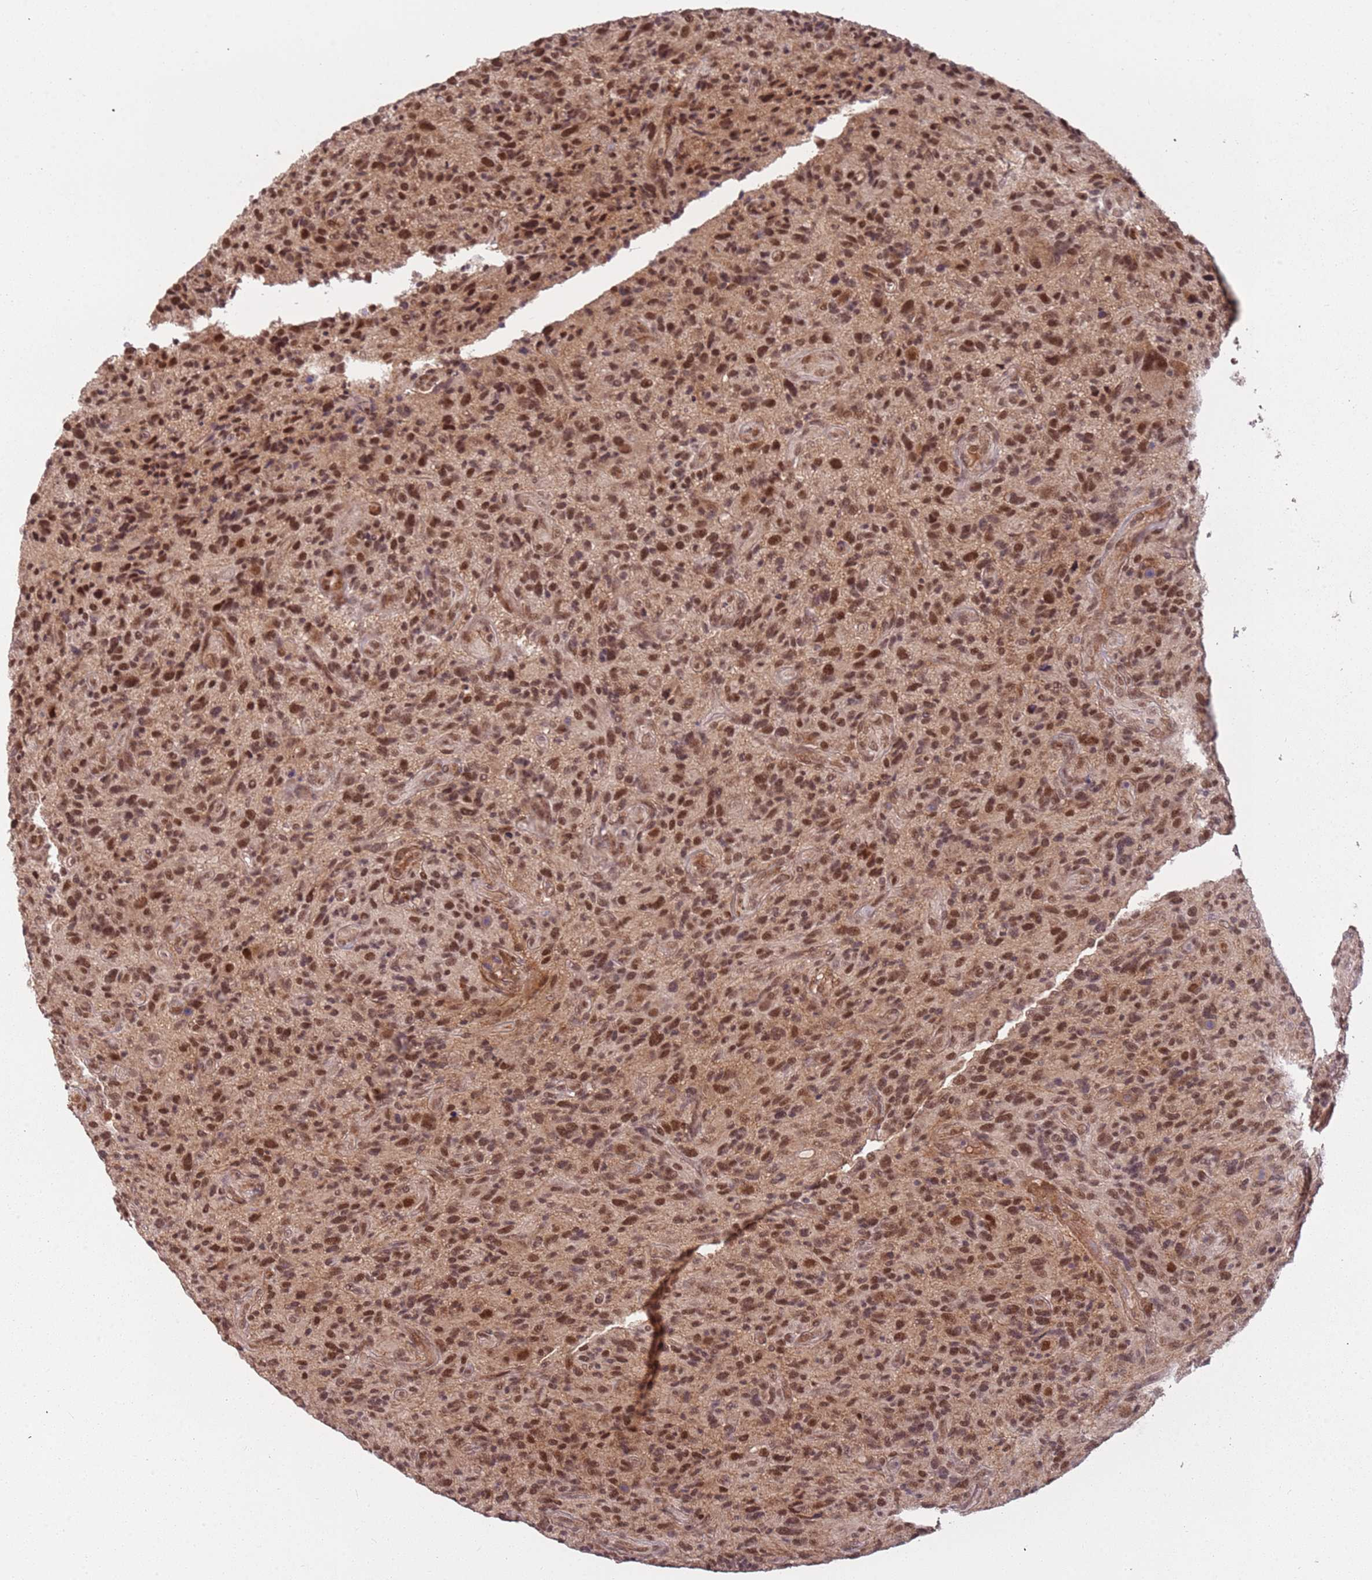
{"staining": {"intensity": "moderate", "quantity": ">75%", "location": "nuclear"}, "tissue": "glioma", "cell_type": "Tumor cells", "image_type": "cancer", "snomed": [{"axis": "morphology", "description": "Glioma, malignant, High grade"}, {"axis": "topography", "description": "Brain"}], "caption": "Human high-grade glioma (malignant) stained for a protein (brown) reveals moderate nuclear positive expression in about >75% of tumor cells.", "gene": "POLR3H", "patient": {"sex": "male", "age": 47}}